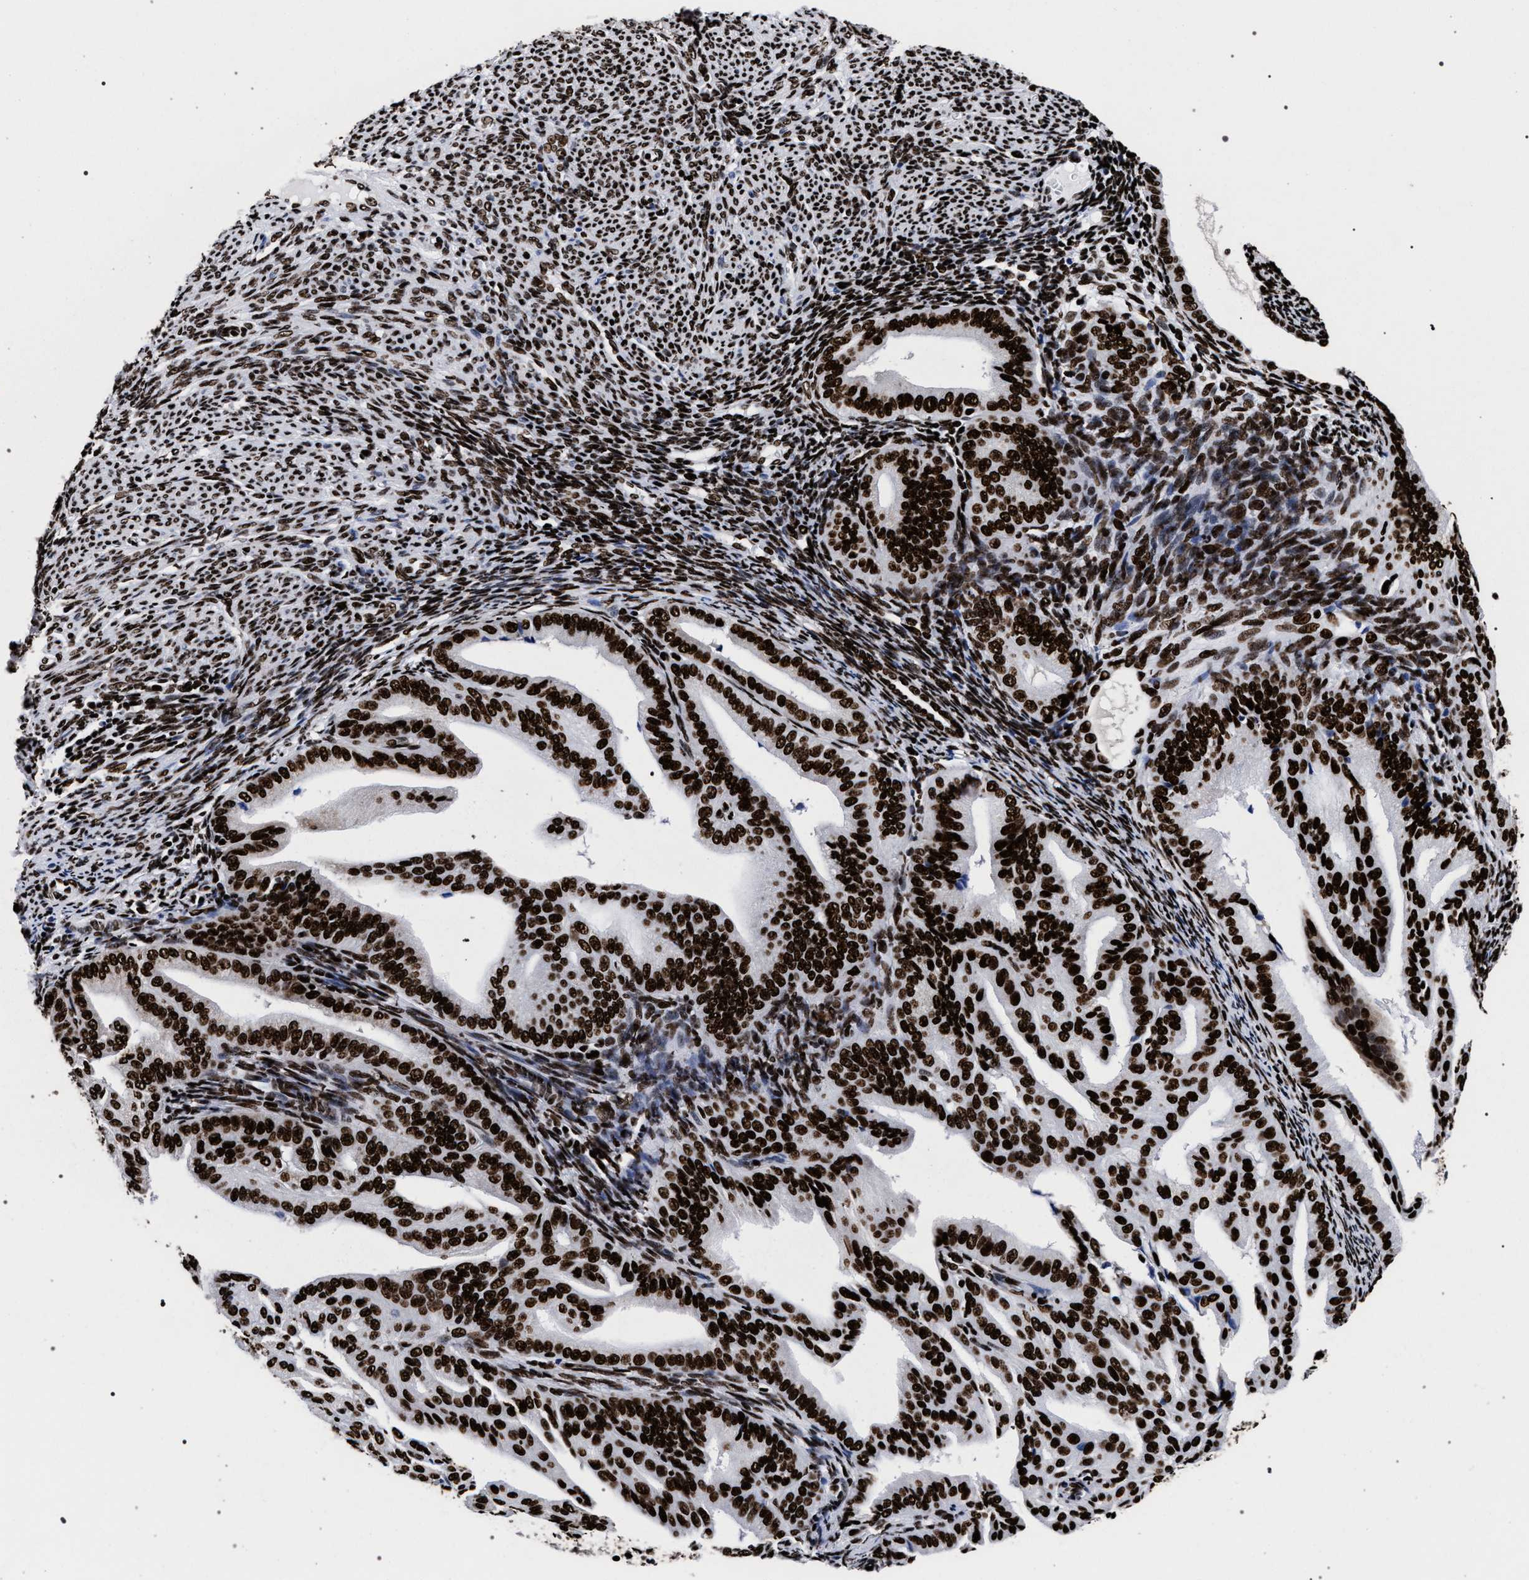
{"staining": {"intensity": "strong", "quantity": ">75%", "location": "nuclear"}, "tissue": "endometrial cancer", "cell_type": "Tumor cells", "image_type": "cancer", "snomed": [{"axis": "morphology", "description": "Adenocarcinoma, NOS"}, {"axis": "topography", "description": "Endometrium"}], "caption": "Protein expression analysis of human endometrial adenocarcinoma reveals strong nuclear staining in about >75% of tumor cells.", "gene": "HNRNPA1", "patient": {"sex": "female", "age": 58}}